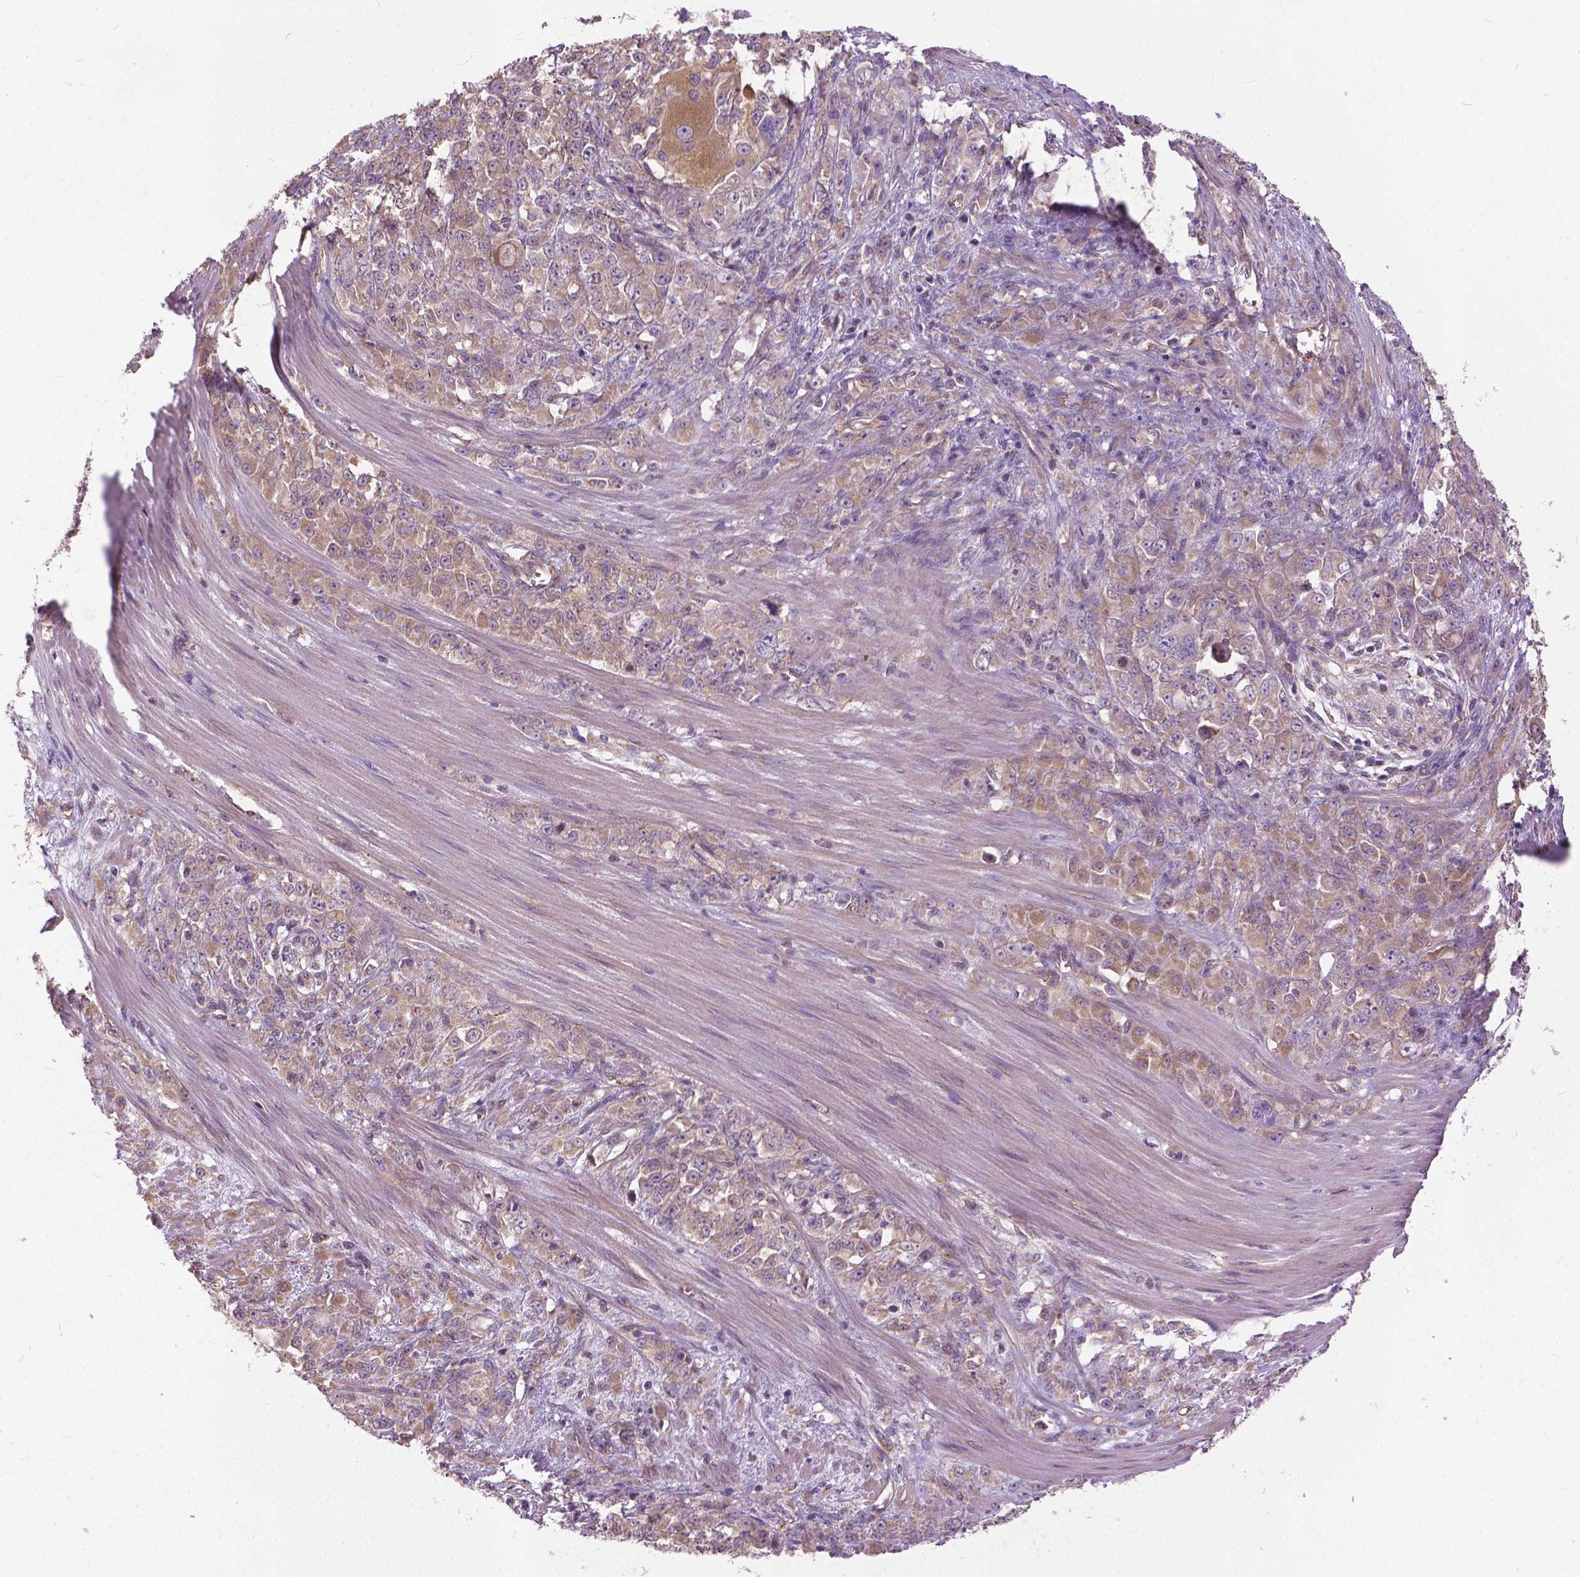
{"staining": {"intensity": "weak", "quantity": ">75%", "location": "cytoplasmic/membranous"}, "tissue": "stomach cancer", "cell_type": "Tumor cells", "image_type": "cancer", "snomed": [{"axis": "morphology", "description": "Adenocarcinoma, NOS"}, {"axis": "topography", "description": "Stomach"}], "caption": "A high-resolution photomicrograph shows immunohistochemistry (IHC) staining of stomach adenocarcinoma, which demonstrates weak cytoplasmic/membranous positivity in approximately >75% of tumor cells.", "gene": "MZT1", "patient": {"sex": "female", "age": 76}}